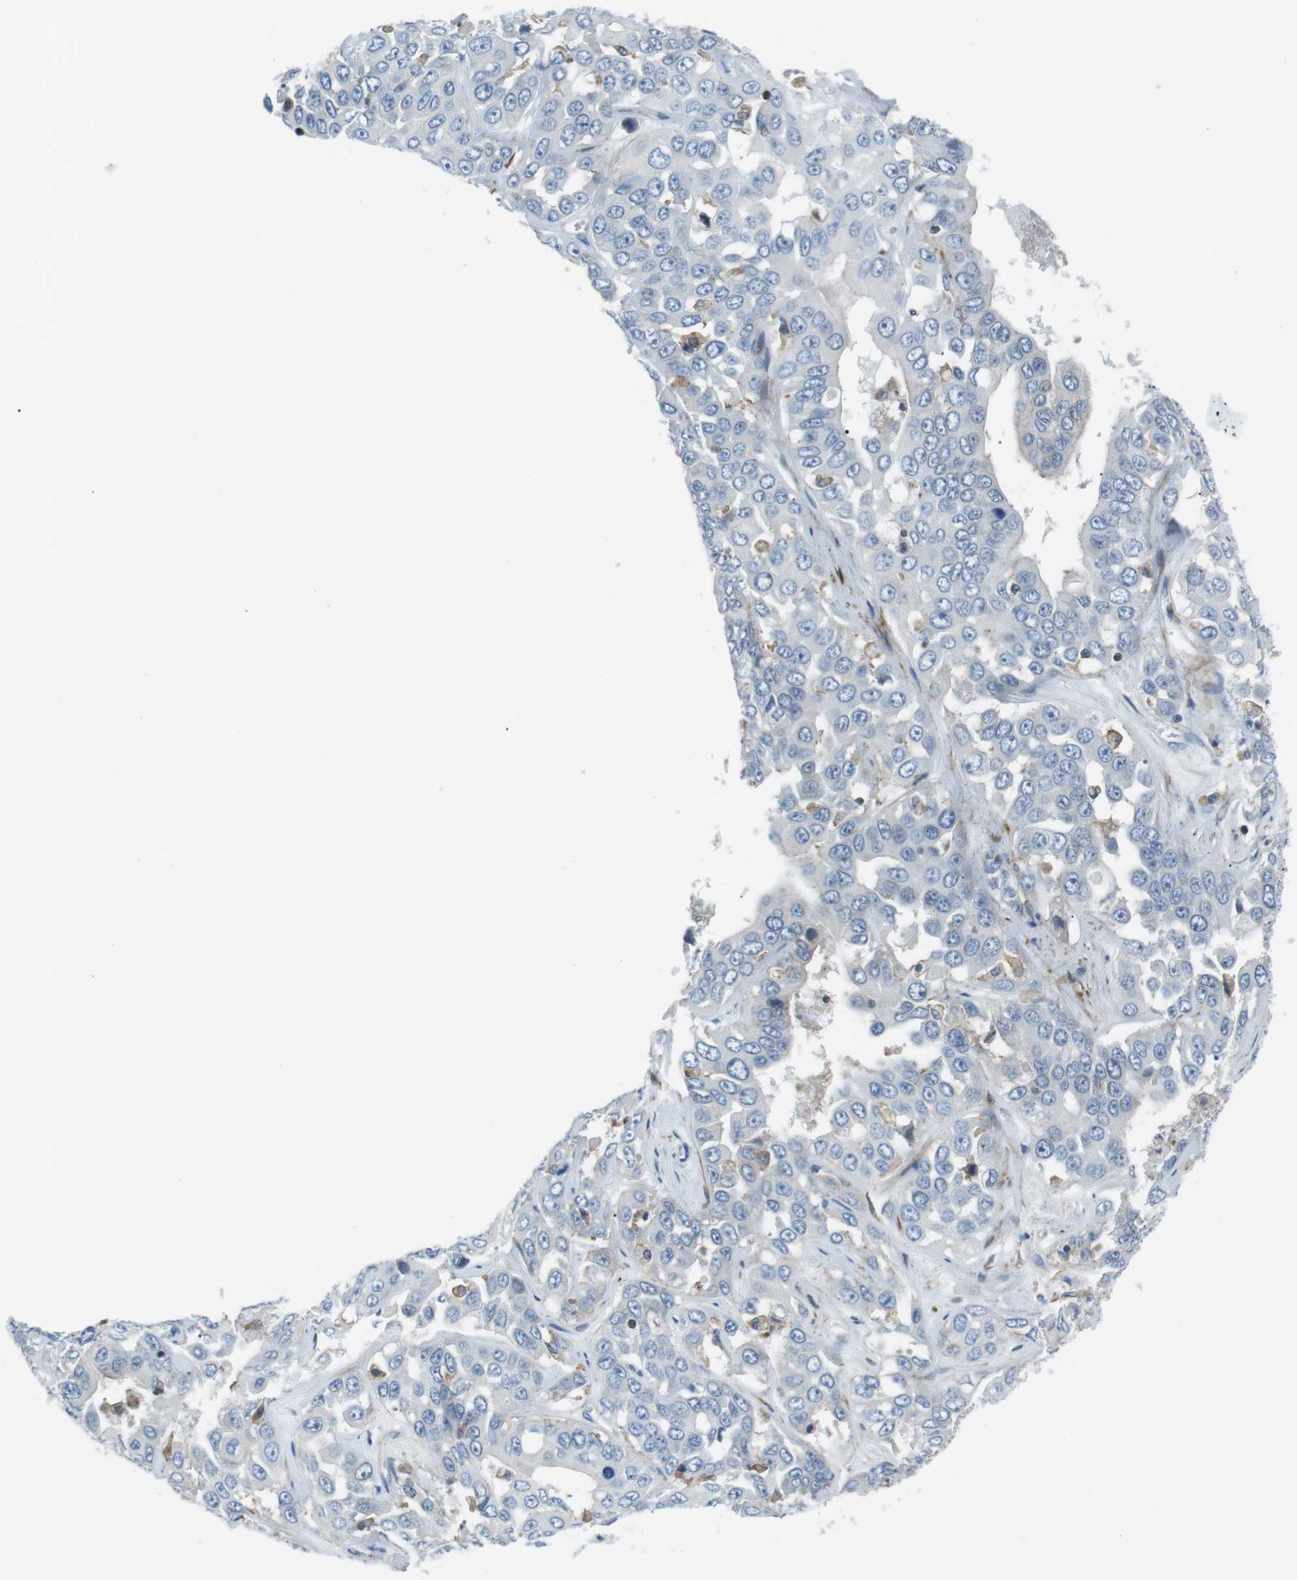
{"staining": {"intensity": "negative", "quantity": "none", "location": "none"}, "tissue": "liver cancer", "cell_type": "Tumor cells", "image_type": "cancer", "snomed": [{"axis": "morphology", "description": "Cholangiocarcinoma"}, {"axis": "topography", "description": "Liver"}], "caption": "This image is of liver cholangiocarcinoma stained with immunohistochemistry to label a protein in brown with the nuclei are counter-stained blue. There is no expression in tumor cells.", "gene": "ARVCF", "patient": {"sex": "female", "age": 52}}